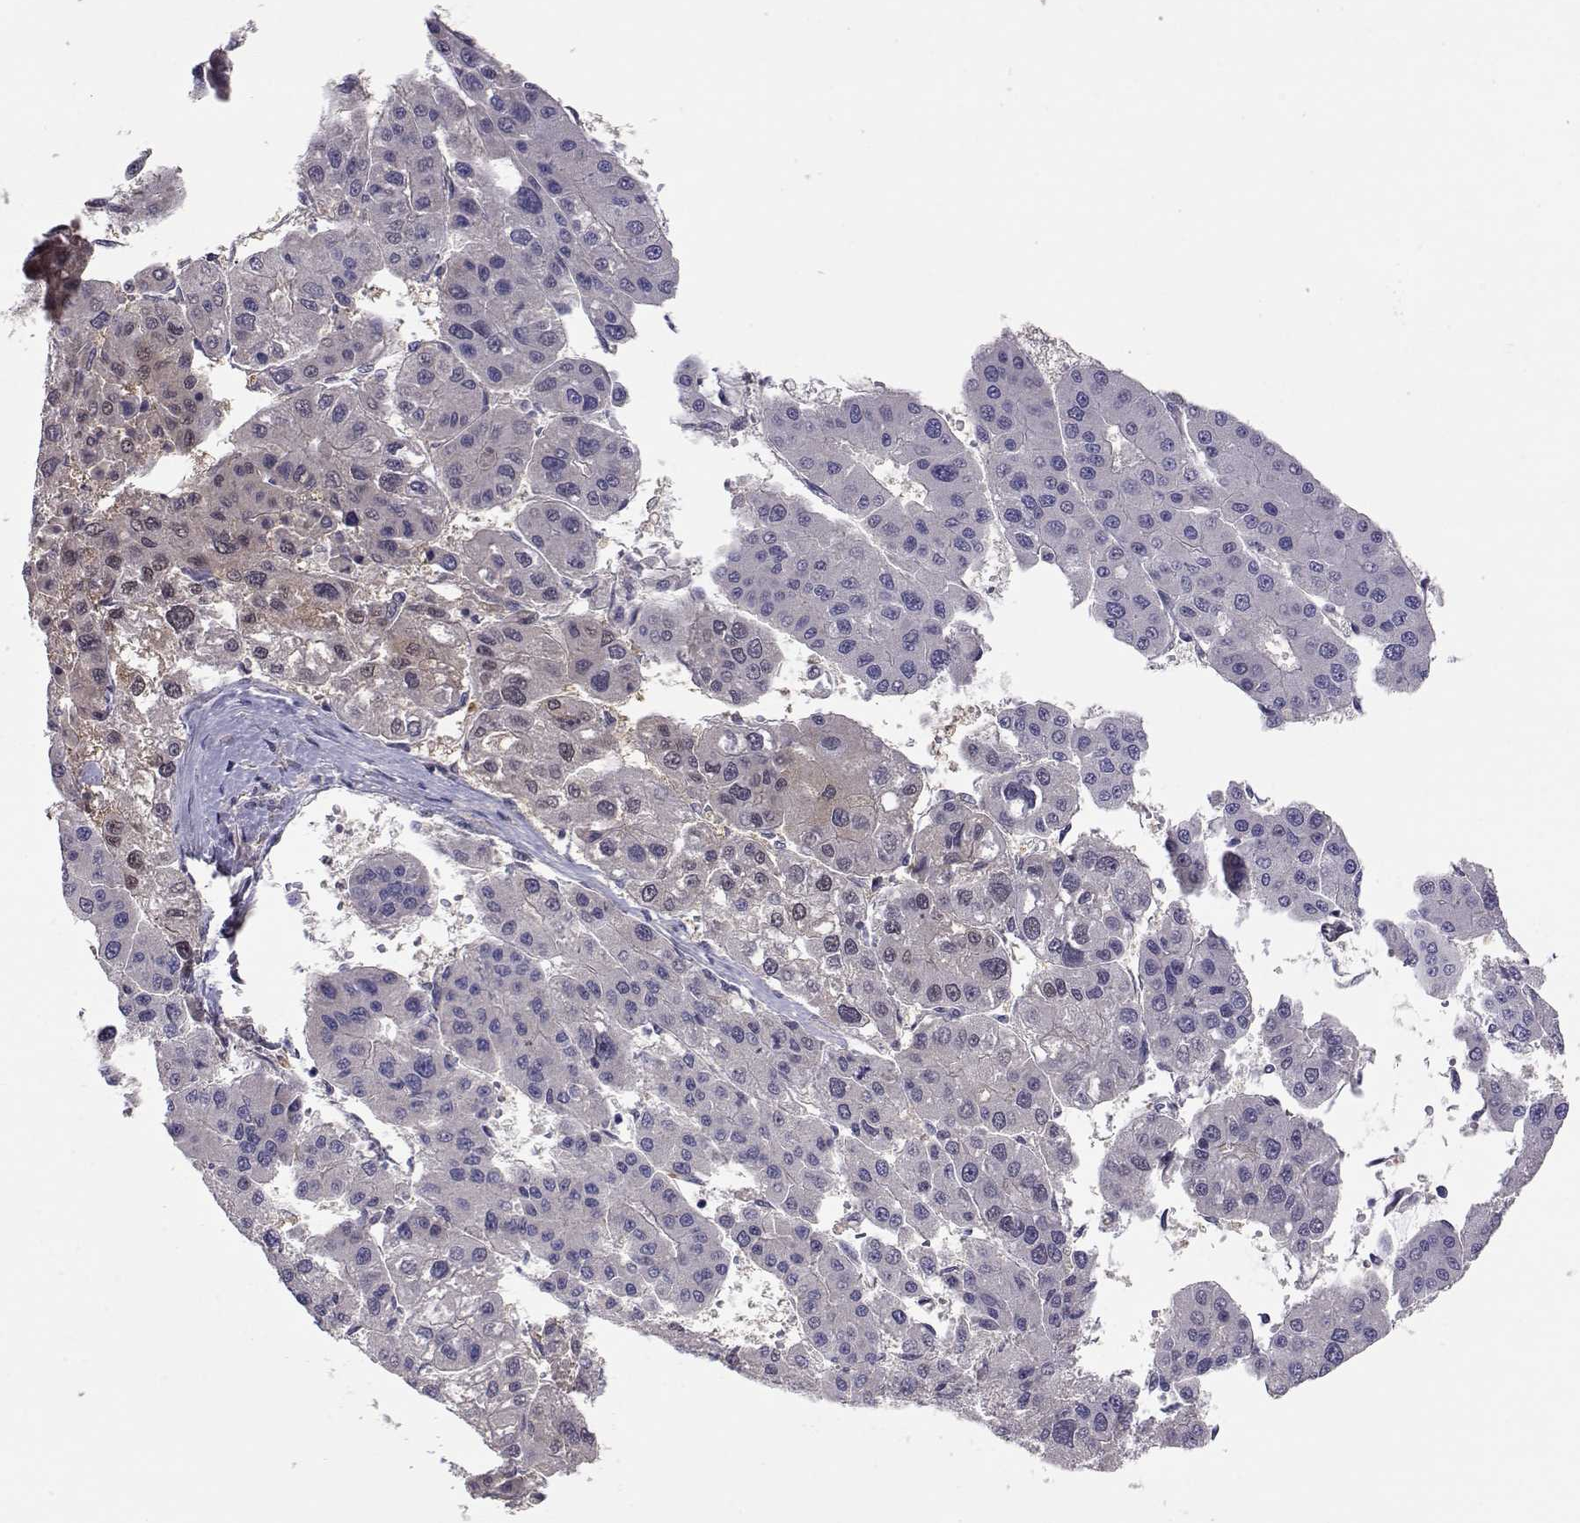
{"staining": {"intensity": "negative", "quantity": "none", "location": "none"}, "tissue": "liver cancer", "cell_type": "Tumor cells", "image_type": "cancer", "snomed": [{"axis": "morphology", "description": "Carcinoma, Hepatocellular, NOS"}, {"axis": "topography", "description": "Liver"}], "caption": "This is an immunohistochemistry photomicrograph of liver hepatocellular carcinoma. There is no staining in tumor cells.", "gene": "NCAM2", "patient": {"sex": "male", "age": 73}}